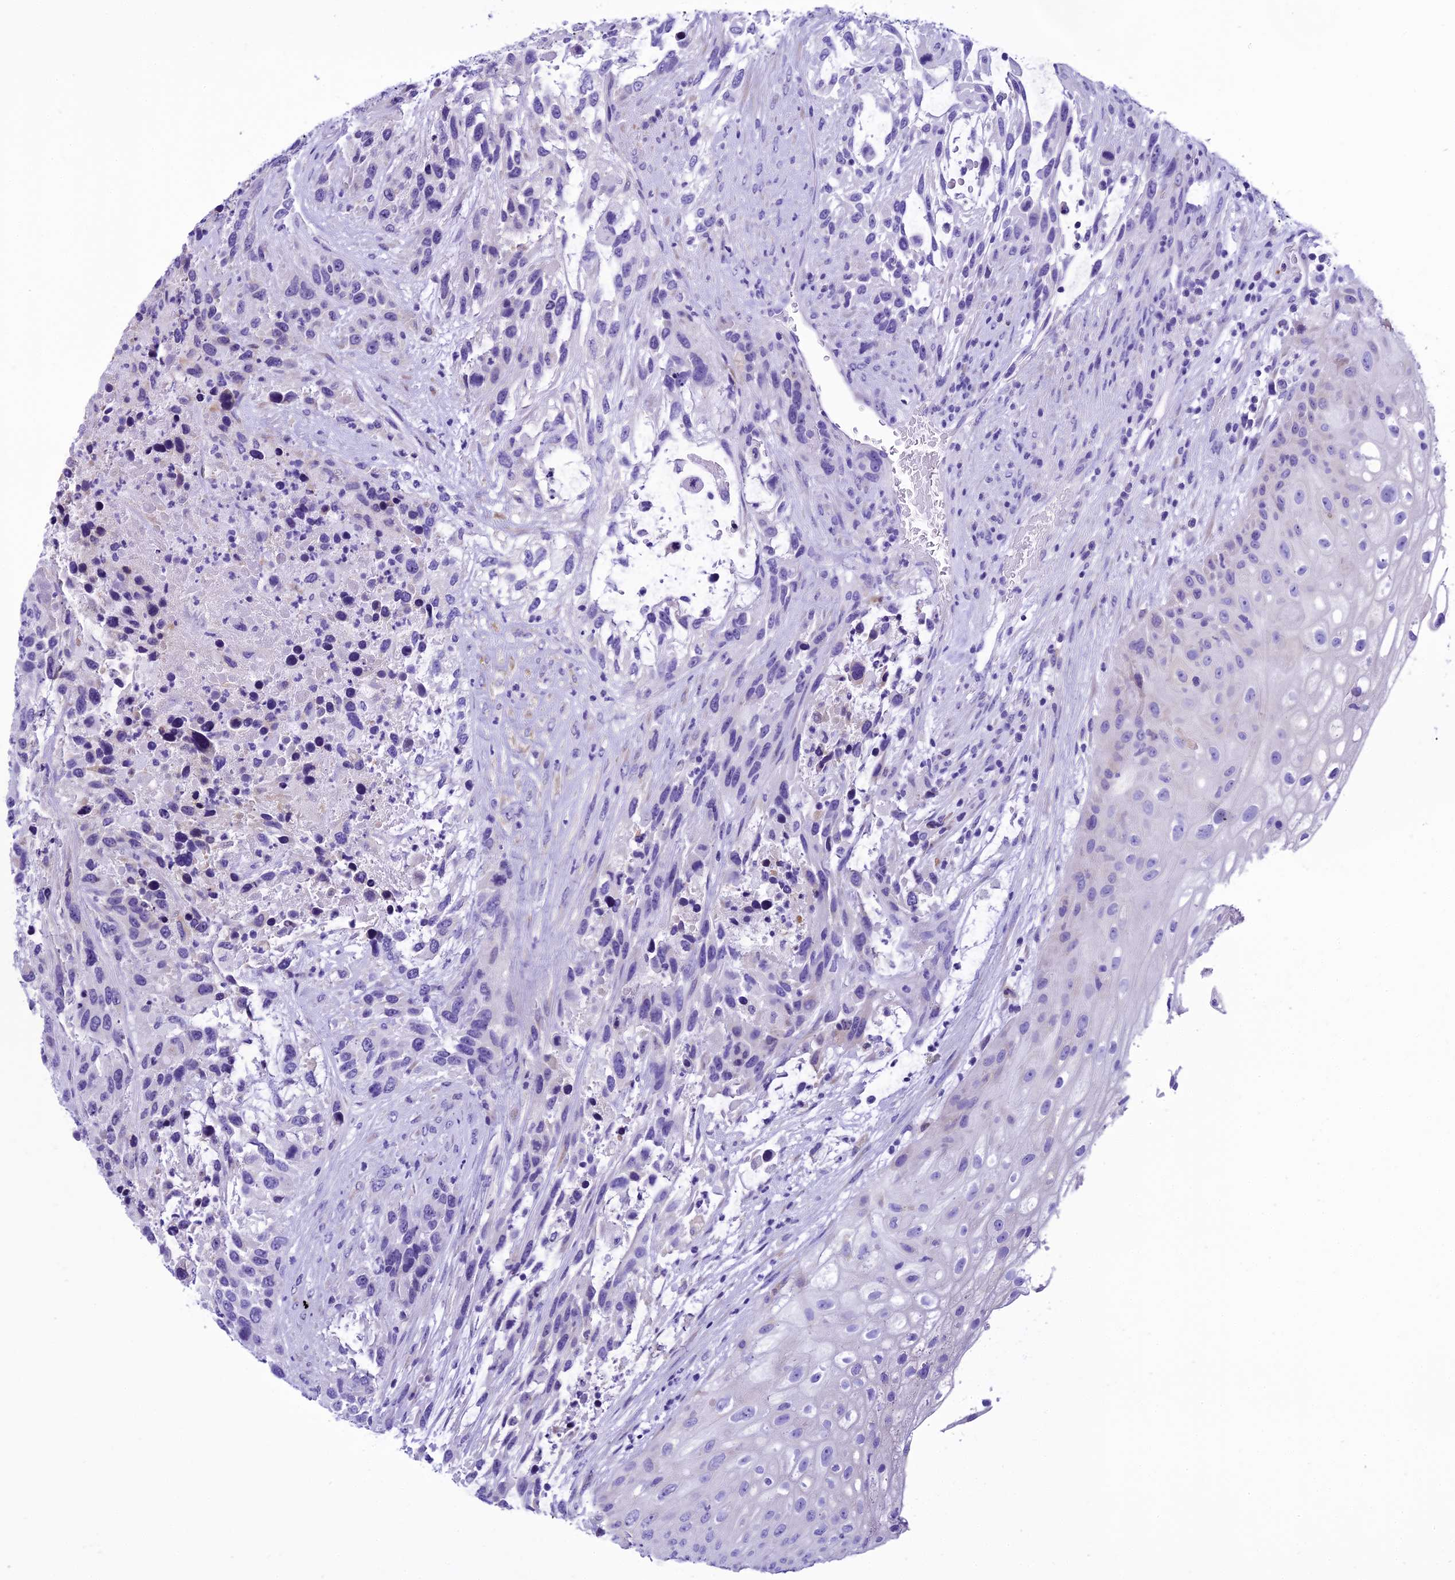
{"staining": {"intensity": "negative", "quantity": "none", "location": "none"}, "tissue": "urothelial cancer", "cell_type": "Tumor cells", "image_type": "cancer", "snomed": [{"axis": "morphology", "description": "Urothelial carcinoma, High grade"}, {"axis": "topography", "description": "Urinary bladder"}], "caption": "An immunohistochemistry image of high-grade urothelial carcinoma is shown. There is no staining in tumor cells of high-grade urothelial carcinoma.", "gene": "KCTD14", "patient": {"sex": "female", "age": 70}}